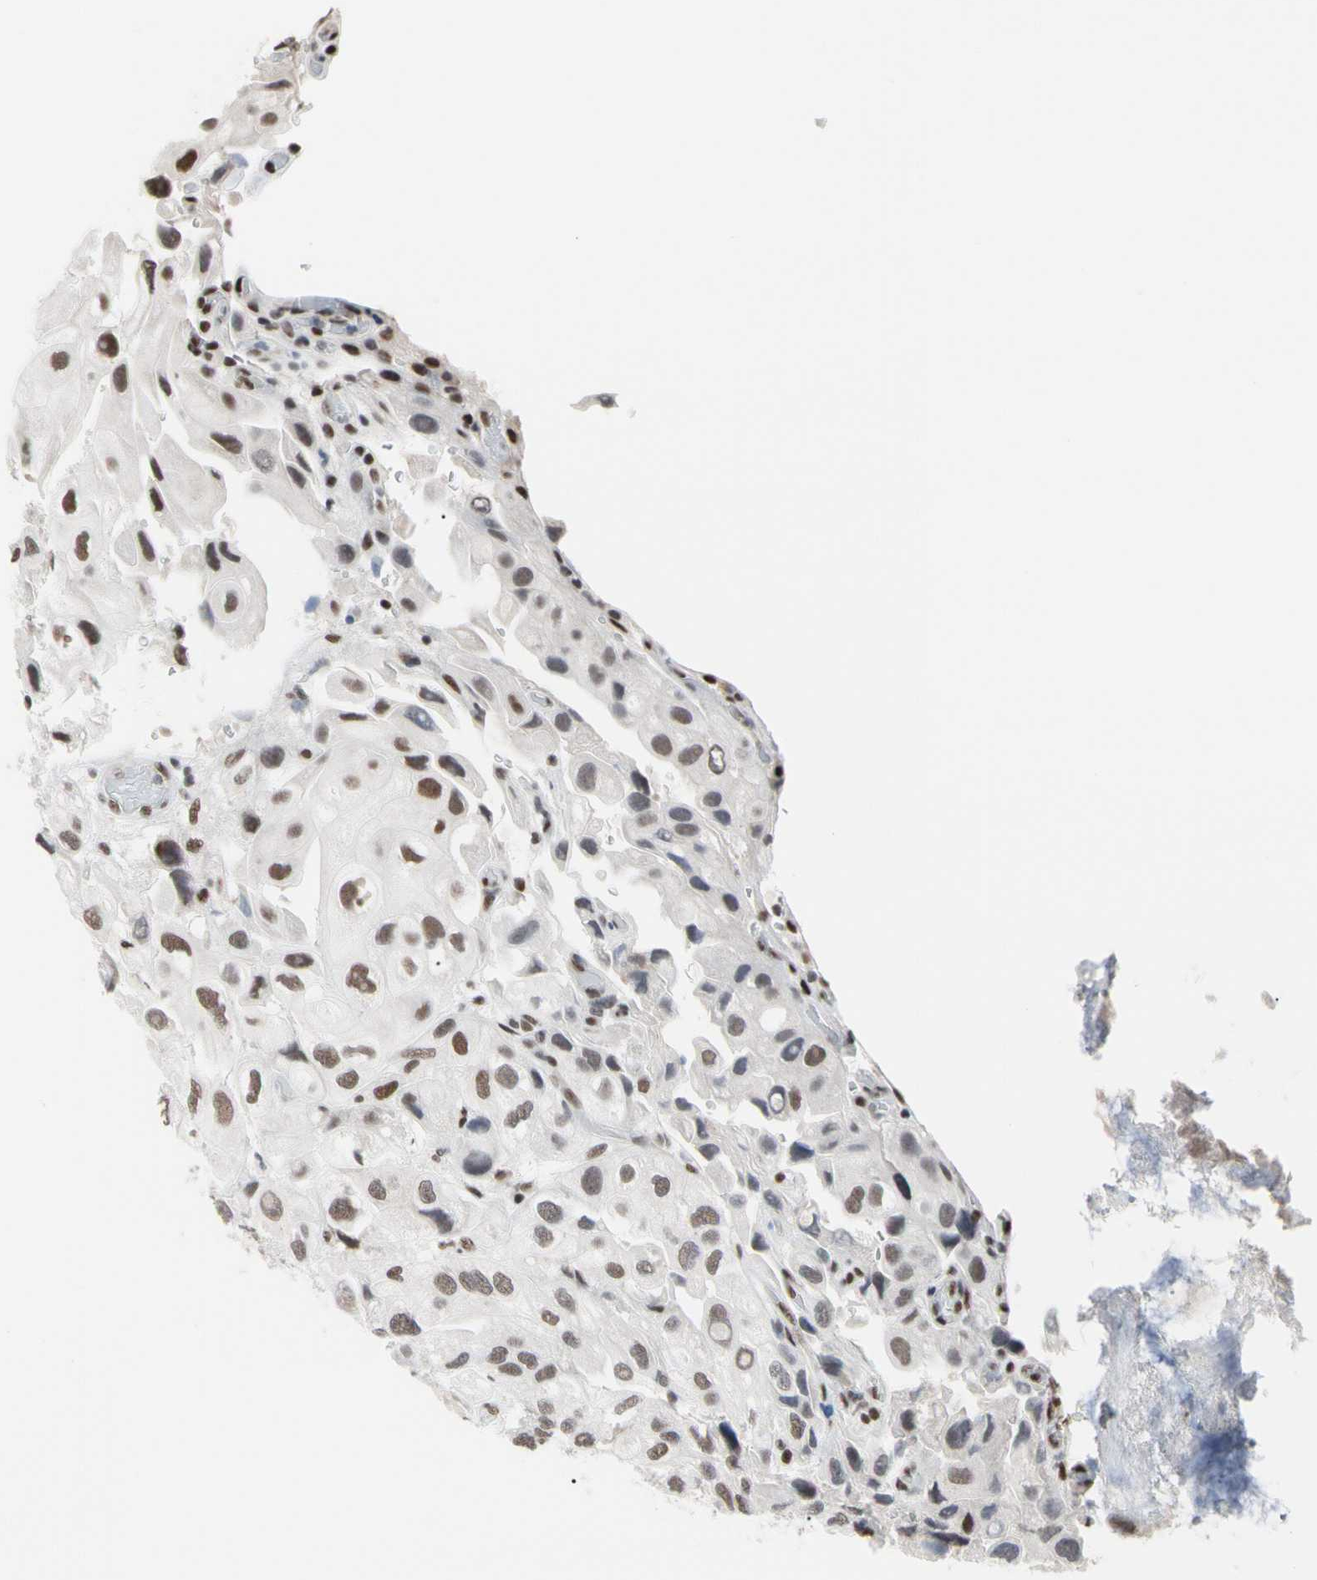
{"staining": {"intensity": "moderate", "quantity": "25%-75%", "location": "nuclear"}, "tissue": "urothelial cancer", "cell_type": "Tumor cells", "image_type": "cancer", "snomed": [{"axis": "morphology", "description": "Urothelial carcinoma, High grade"}, {"axis": "topography", "description": "Urinary bladder"}], "caption": "A brown stain shows moderate nuclear expression of a protein in urothelial cancer tumor cells. Using DAB (3,3'-diaminobenzidine) (brown) and hematoxylin (blue) stains, captured at high magnification using brightfield microscopy.", "gene": "FAM98B", "patient": {"sex": "female", "age": 64}}